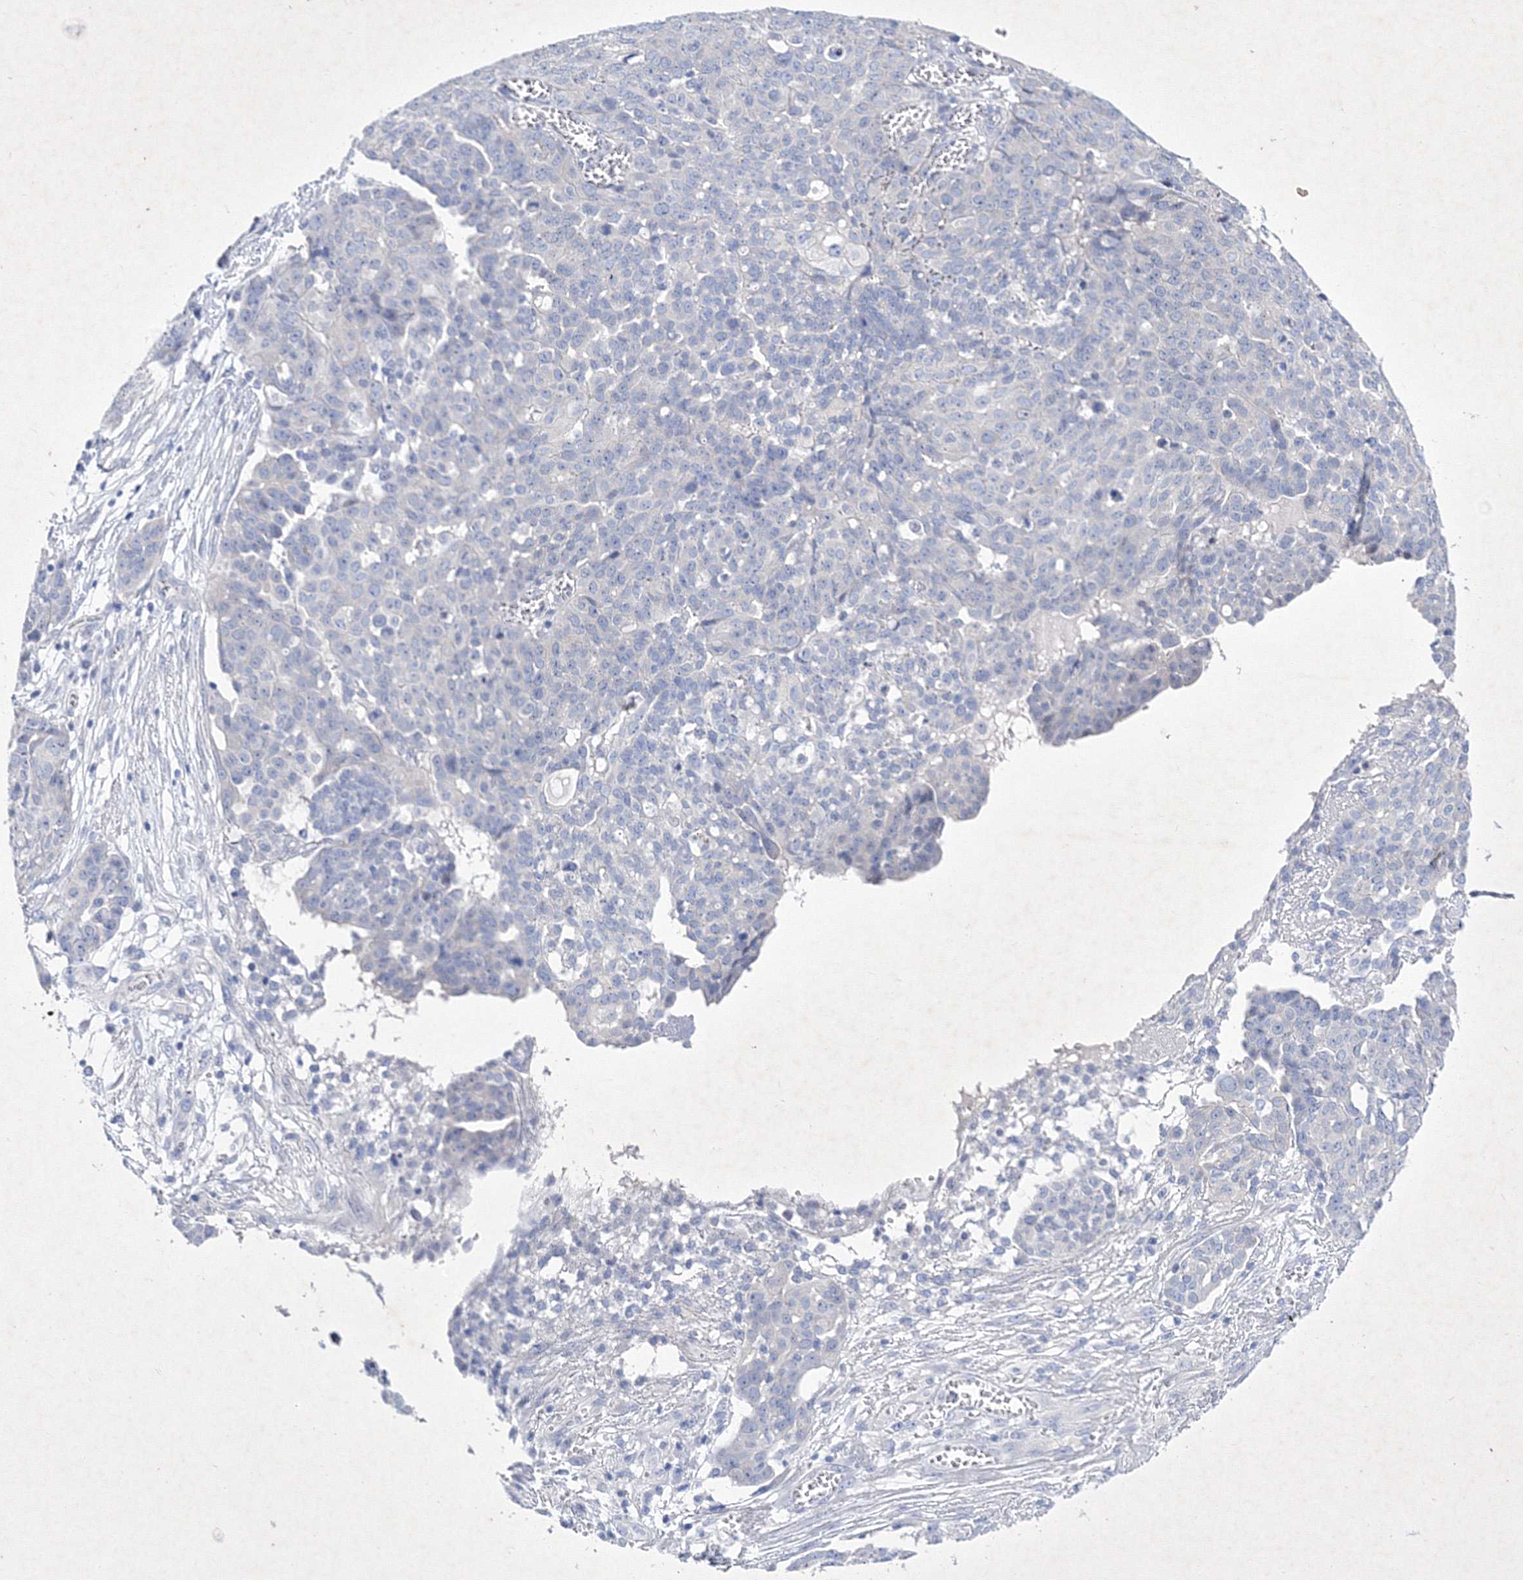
{"staining": {"intensity": "negative", "quantity": "none", "location": "none"}, "tissue": "ovarian cancer", "cell_type": "Tumor cells", "image_type": "cancer", "snomed": [{"axis": "morphology", "description": "Cystadenocarcinoma, serous, NOS"}, {"axis": "topography", "description": "Soft tissue"}, {"axis": "topography", "description": "Ovary"}], "caption": "This is an IHC photomicrograph of ovarian cancer (serous cystadenocarcinoma). There is no staining in tumor cells.", "gene": "GPN1", "patient": {"sex": "female", "age": 57}}